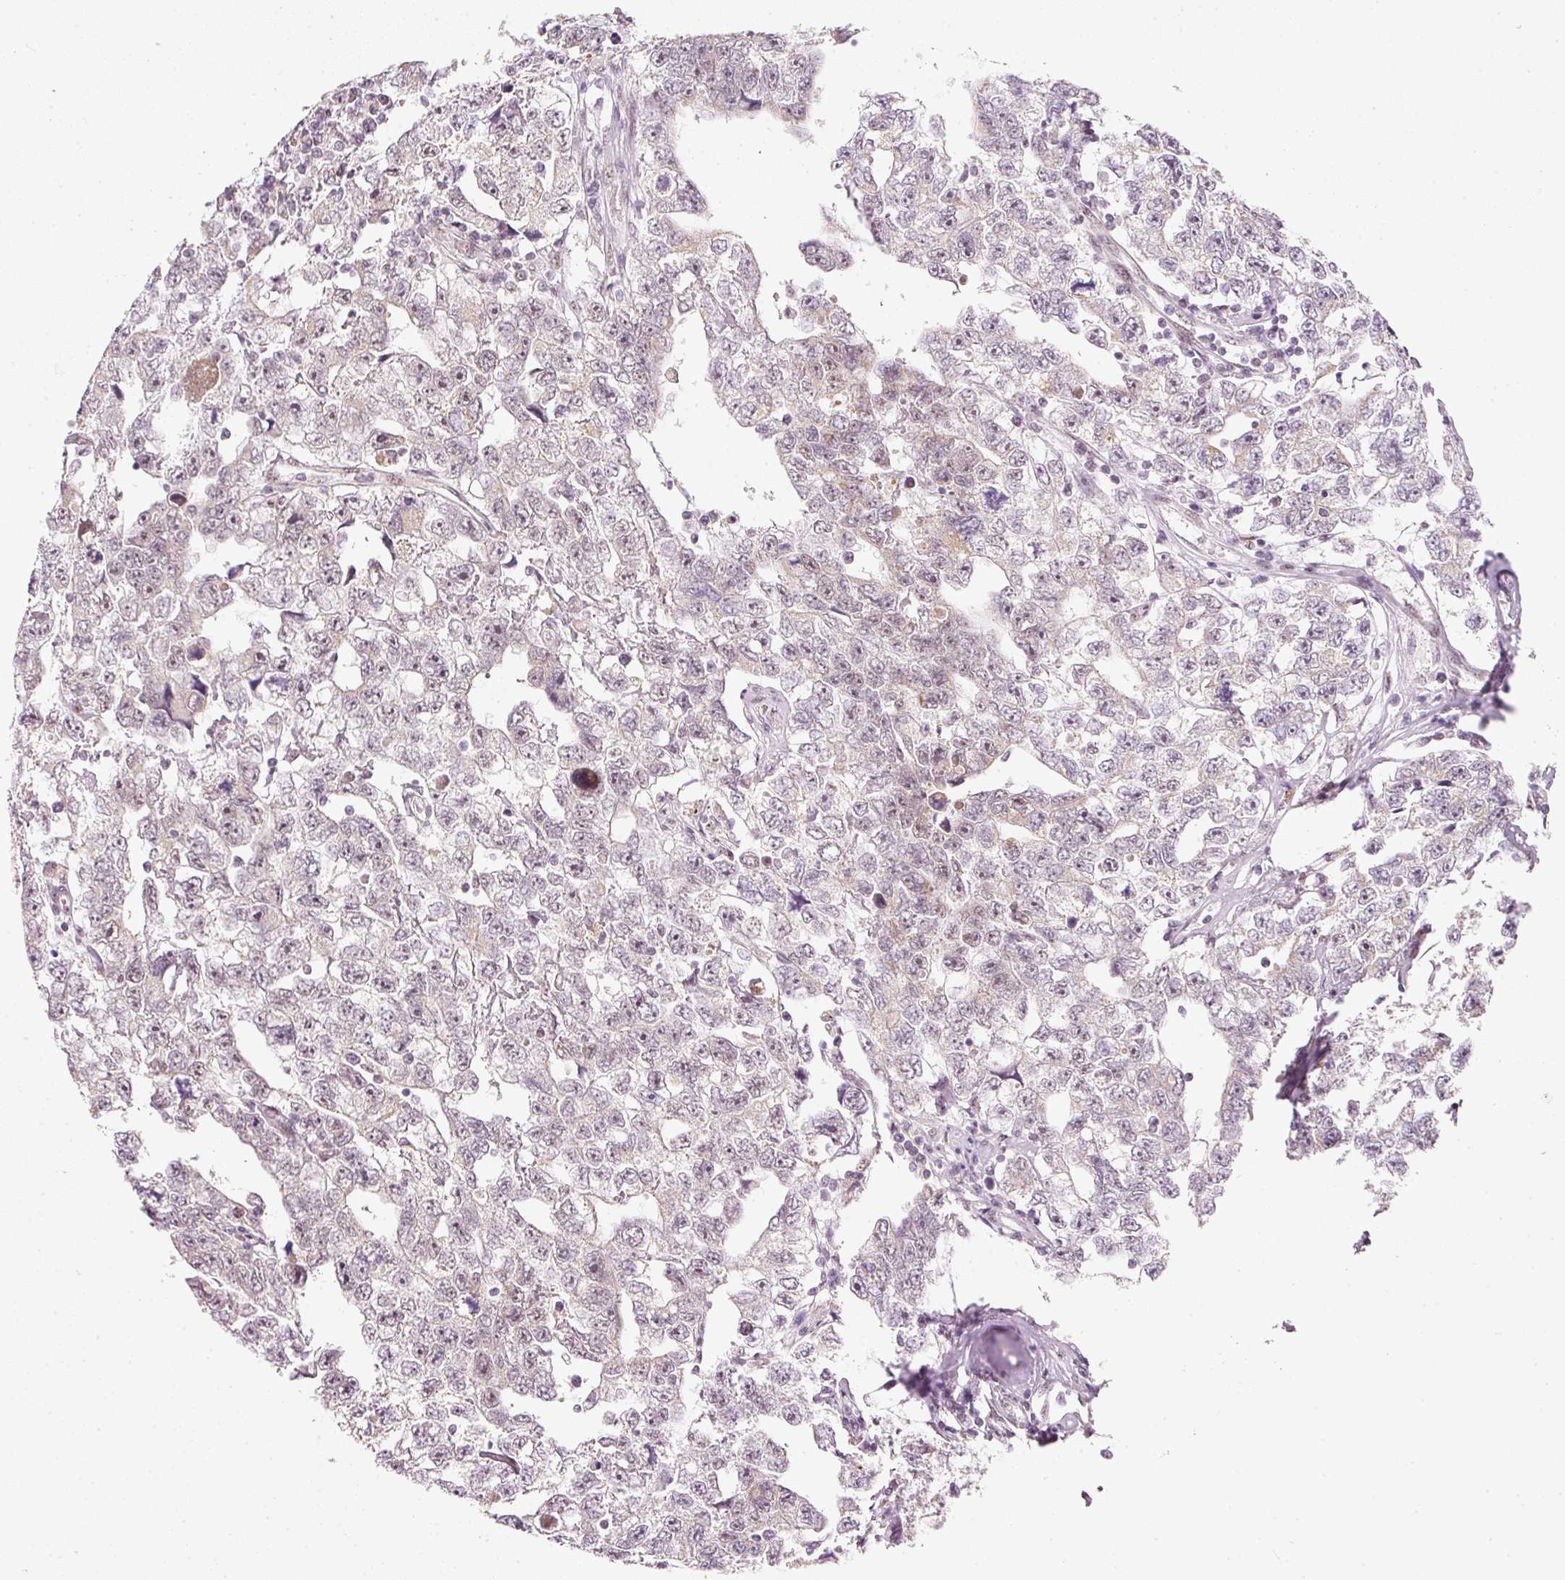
{"staining": {"intensity": "weak", "quantity": "<25%", "location": "nuclear"}, "tissue": "testis cancer", "cell_type": "Tumor cells", "image_type": "cancer", "snomed": [{"axis": "morphology", "description": "Carcinoma, Embryonal, NOS"}, {"axis": "topography", "description": "Testis"}], "caption": "The micrograph exhibits no significant expression in tumor cells of testis embryonal carcinoma.", "gene": "FSTL3", "patient": {"sex": "male", "age": 22}}